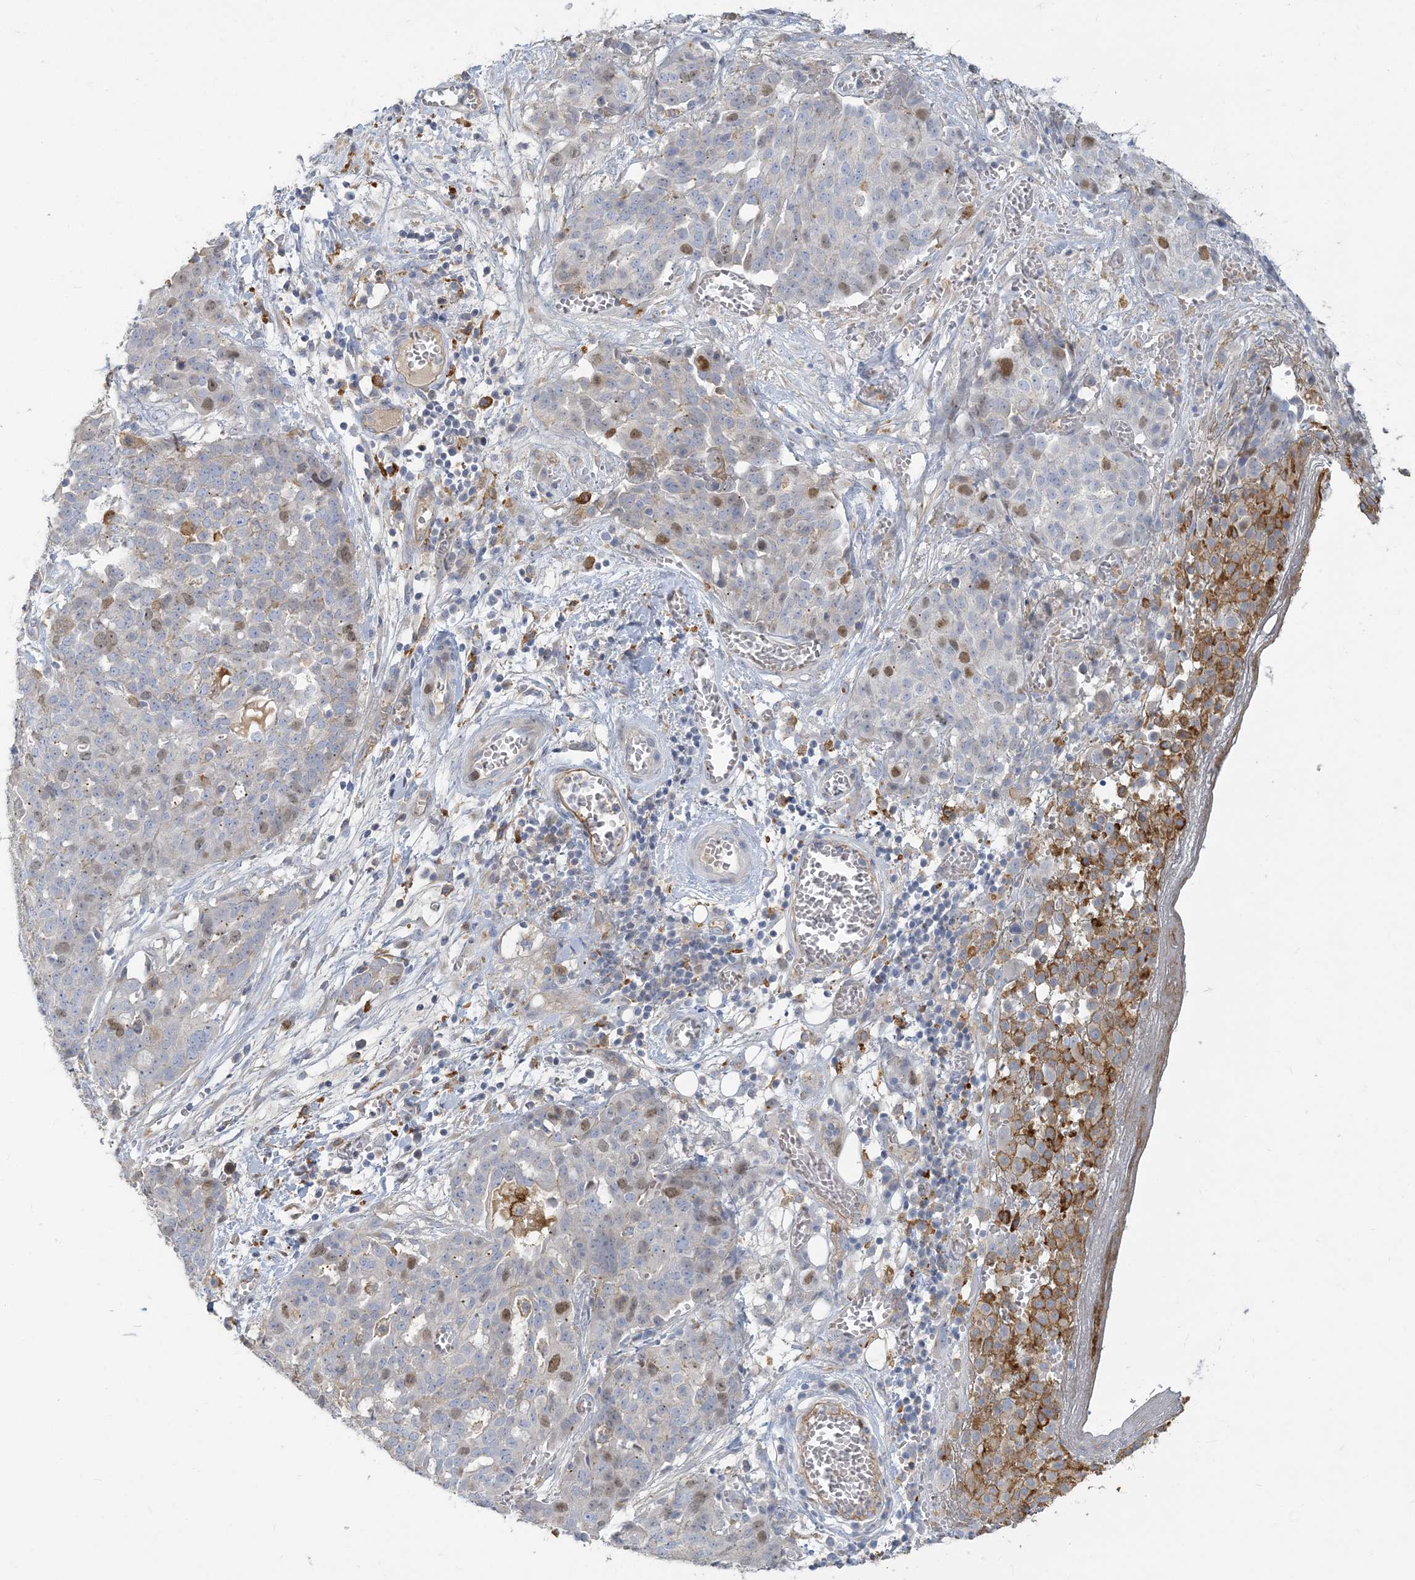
{"staining": {"intensity": "moderate", "quantity": "<25%", "location": "nuclear"}, "tissue": "ovarian cancer", "cell_type": "Tumor cells", "image_type": "cancer", "snomed": [{"axis": "morphology", "description": "Cystadenocarcinoma, serous, NOS"}, {"axis": "topography", "description": "Soft tissue"}, {"axis": "topography", "description": "Ovary"}], "caption": "A high-resolution photomicrograph shows IHC staining of ovarian cancer, which demonstrates moderate nuclear staining in approximately <25% of tumor cells.", "gene": "PEAR1", "patient": {"sex": "female", "age": 57}}